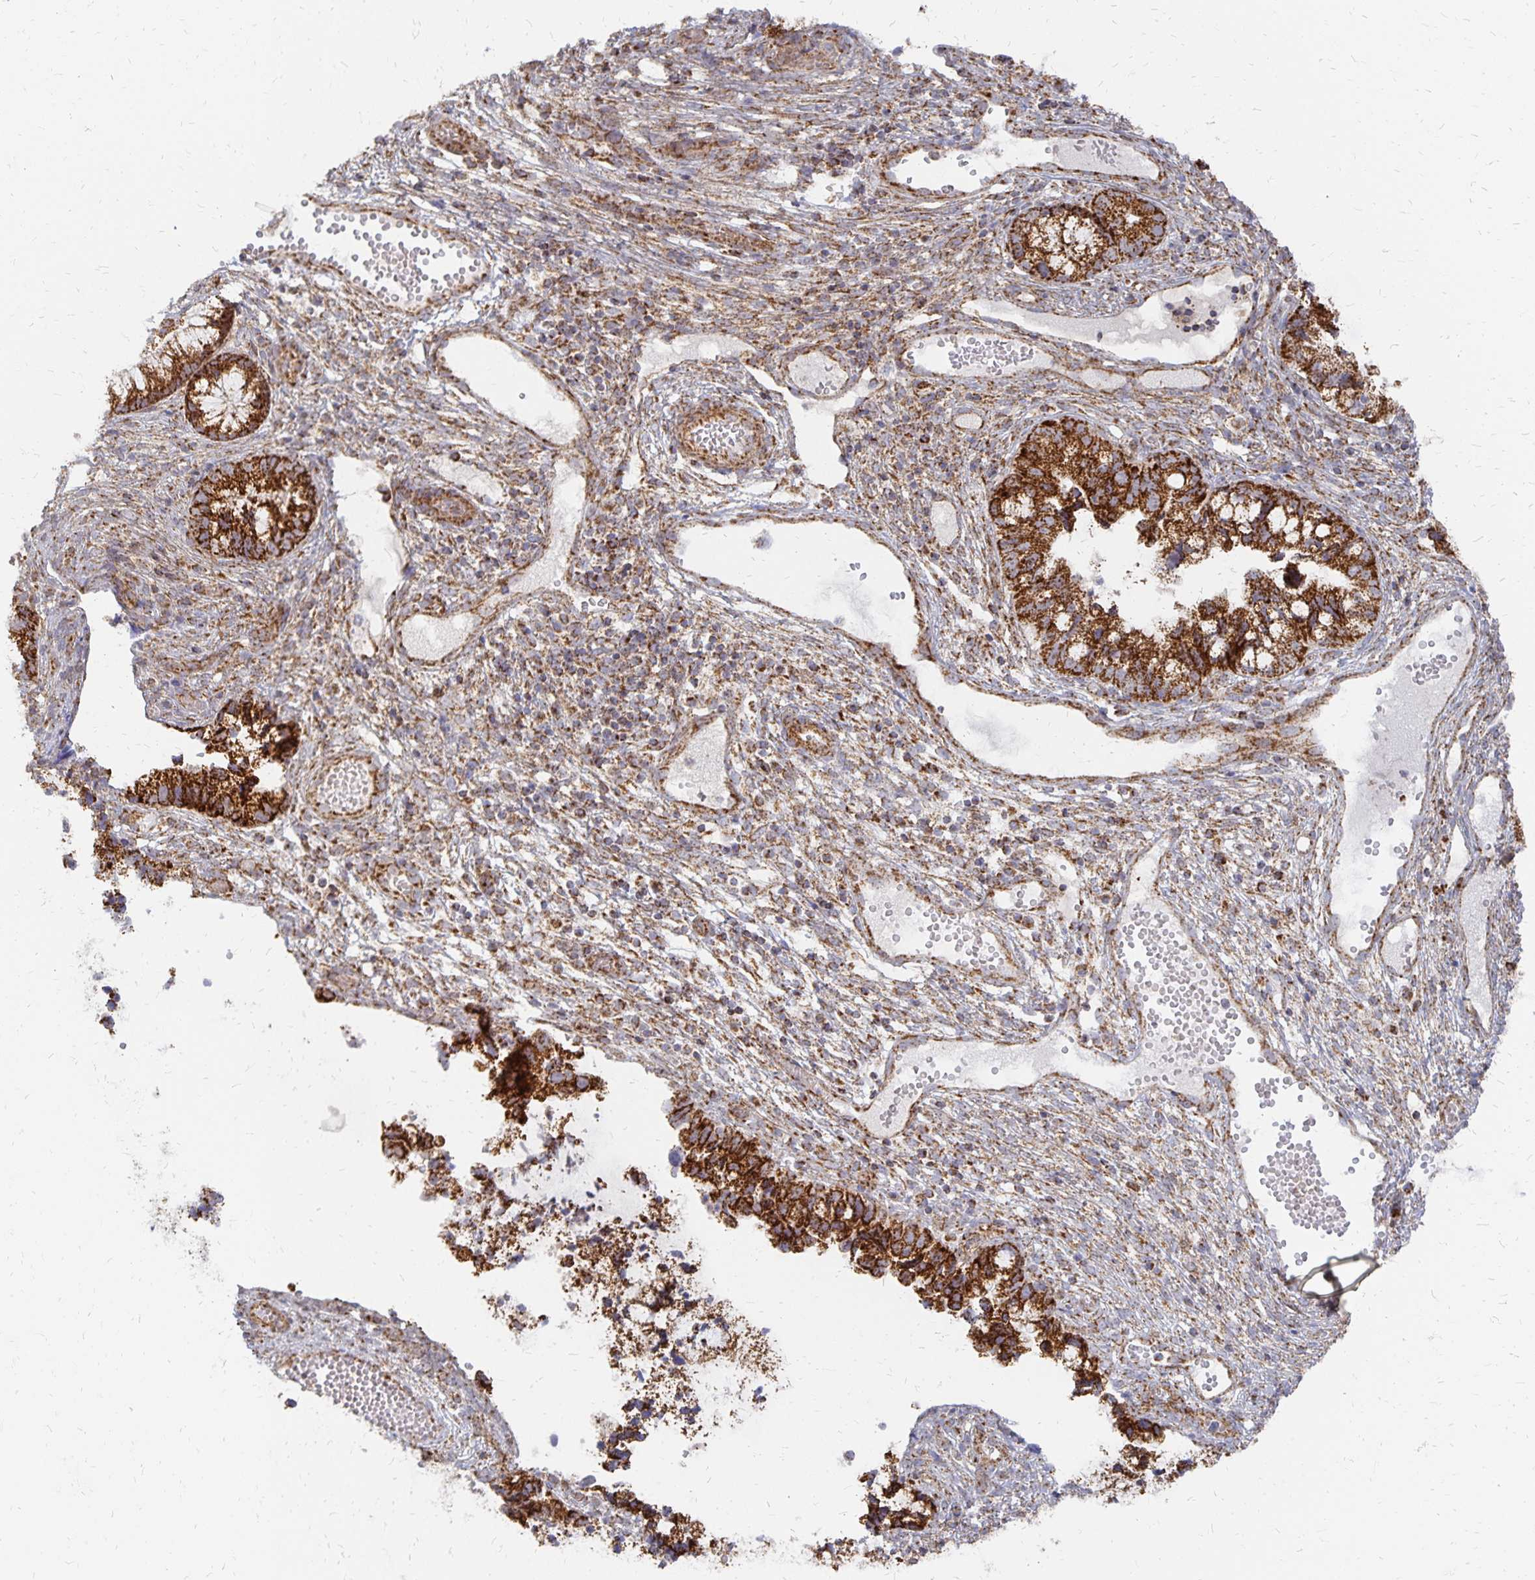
{"staining": {"intensity": "strong", "quantity": ">75%", "location": "cytoplasmic/membranous"}, "tissue": "cervical cancer", "cell_type": "Tumor cells", "image_type": "cancer", "snomed": [{"axis": "morphology", "description": "Adenocarcinoma, NOS"}, {"axis": "topography", "description": "Cervix"}], "caption": "Immunohistochemical staining of human cervical cancer (adenocarcinoma) displays high levels of strong cytoplasmic/membranous expression in about >75% of tumor cells.", "gene": "STOML2", "patient": {"sex": "female", "age": 44}}